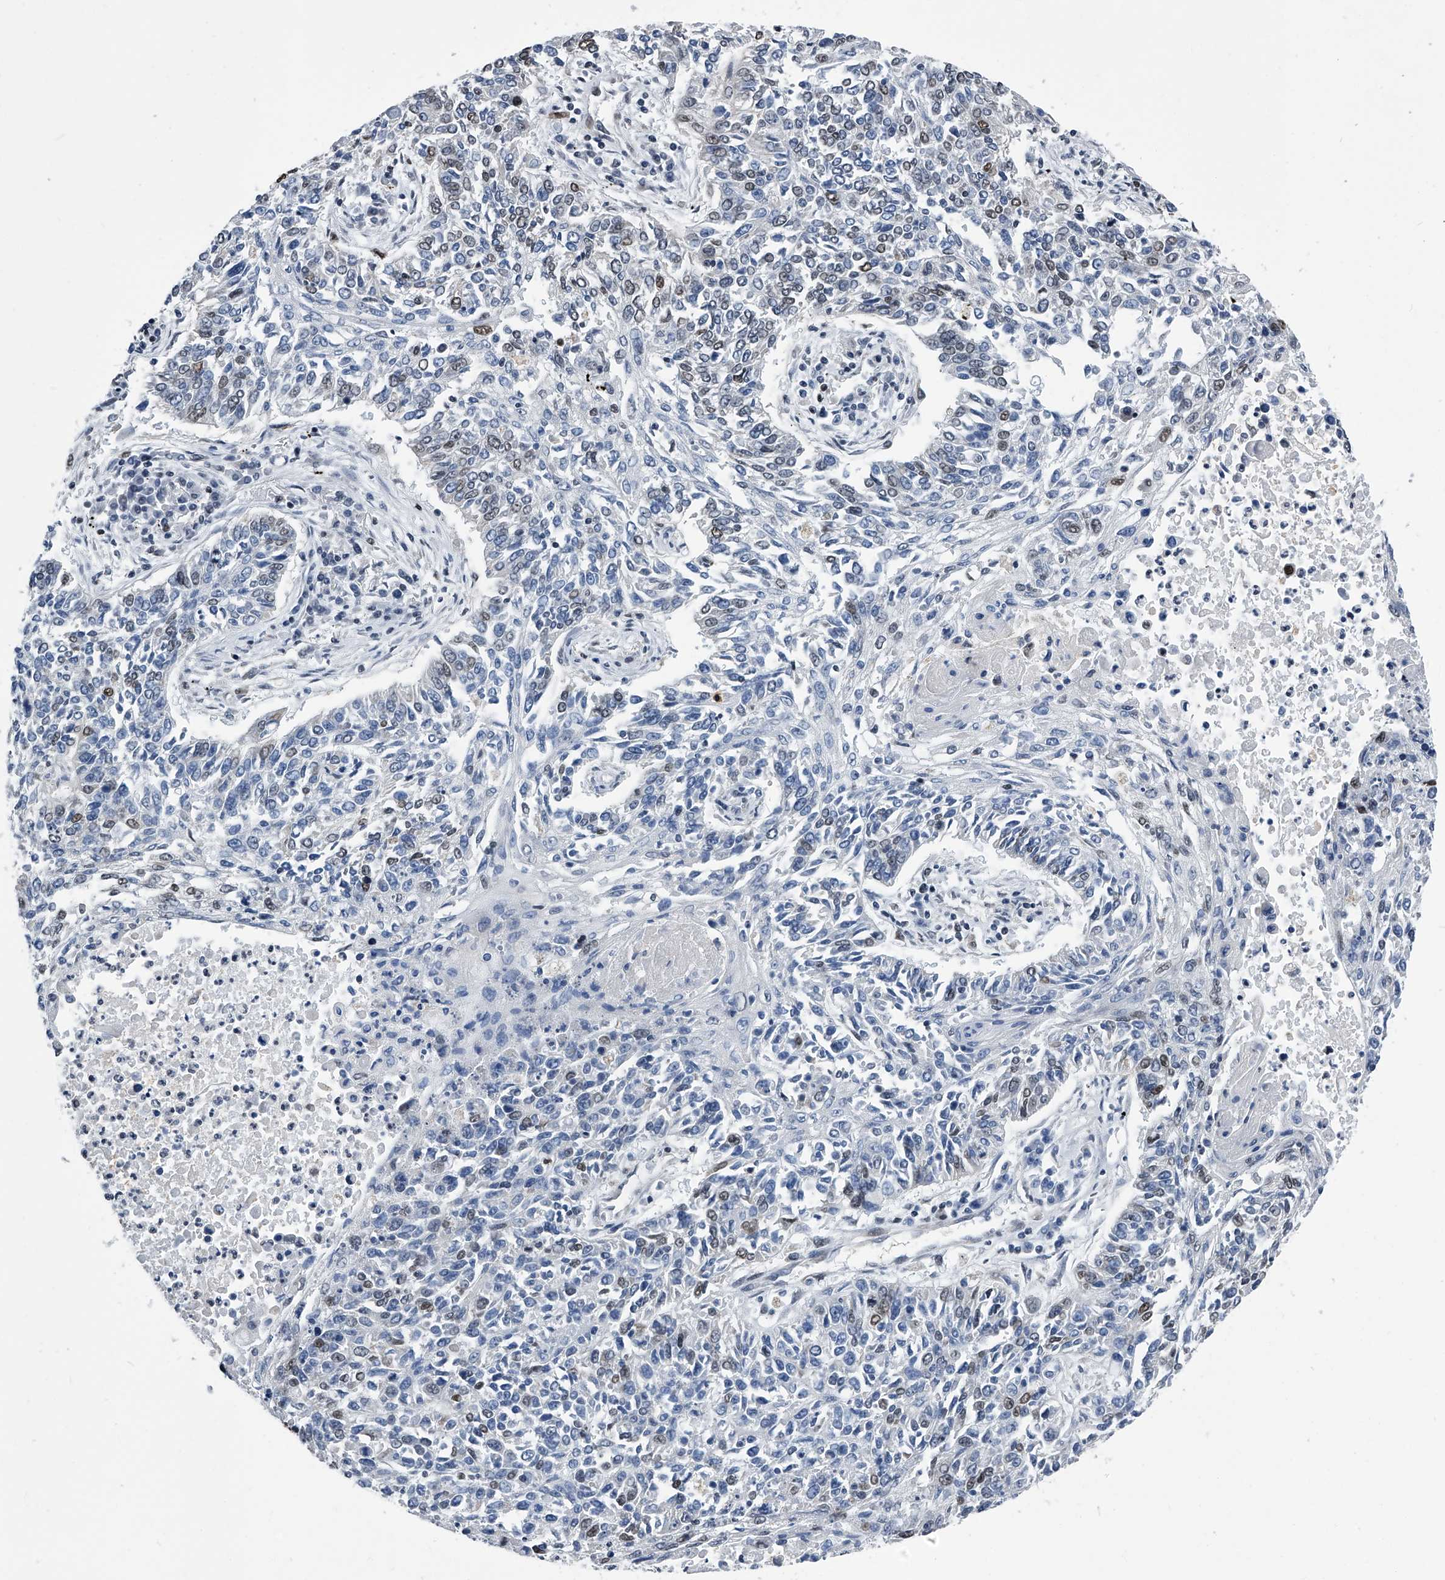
{"staining": {"intensity": "moderate", "quantity": "<25%", "location": "nuclear"}, "tissue": "lung cancer", "cell_type": "Tumor cells", "image_type": "cancer", "snomed": [{"axis": "morphology", "description": "Normal tissue, NOS"}, {"axis": "morphology", "description": "Squamous cell carcinoma, NOS"}, {"axis": "topography", "description": "Cartilage tissue"}, {"axis": "topography", "description": "Bronchus"}, {"axis": "topography", "description": "Lung"}], "caption": "Lung squamous cell carcinoma tissue displays moderate nuclear positivity in about <25% of tumor cells, visualized by immunohistochemistry.", "gene": "SIM2", "patient": {"sex": "female", "age": 49}}